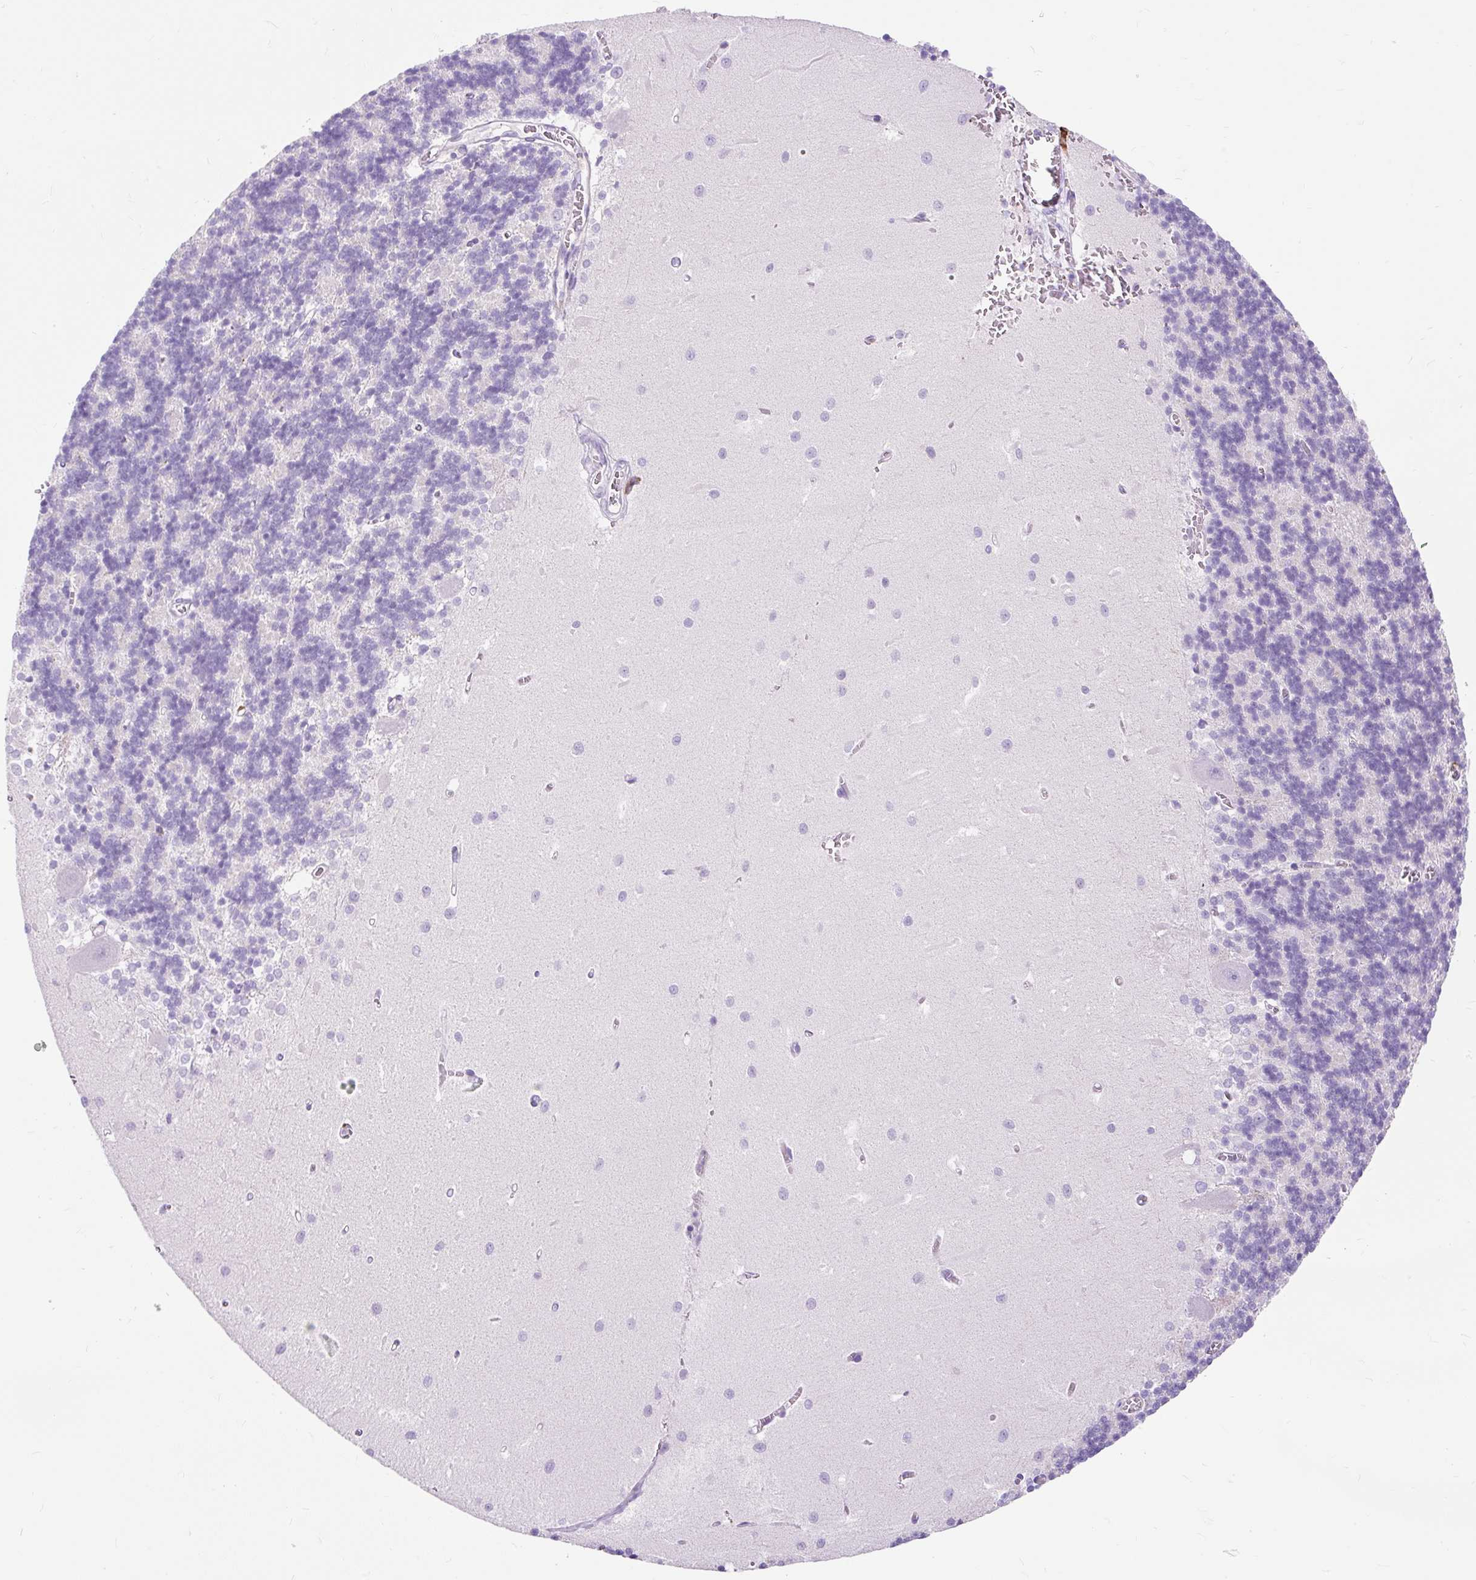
{"staining": {"intensity": "negative", "quantity": "none", "location": "none"}, "tissue": "cerebellum", "cell_type": "Cells in granular layer", "image_type": "normal", "snomed": [{"axis": "morphology", "description": "Normal tissue, NOS"}, {"axis": "topography", "description": "Cerebellum"}], "caption": "Image shows no significant protein positivity in cells in granular layer of benign cerebellum.", "gene": "HLA", "patient": {"sex": "male", "age": 37}}